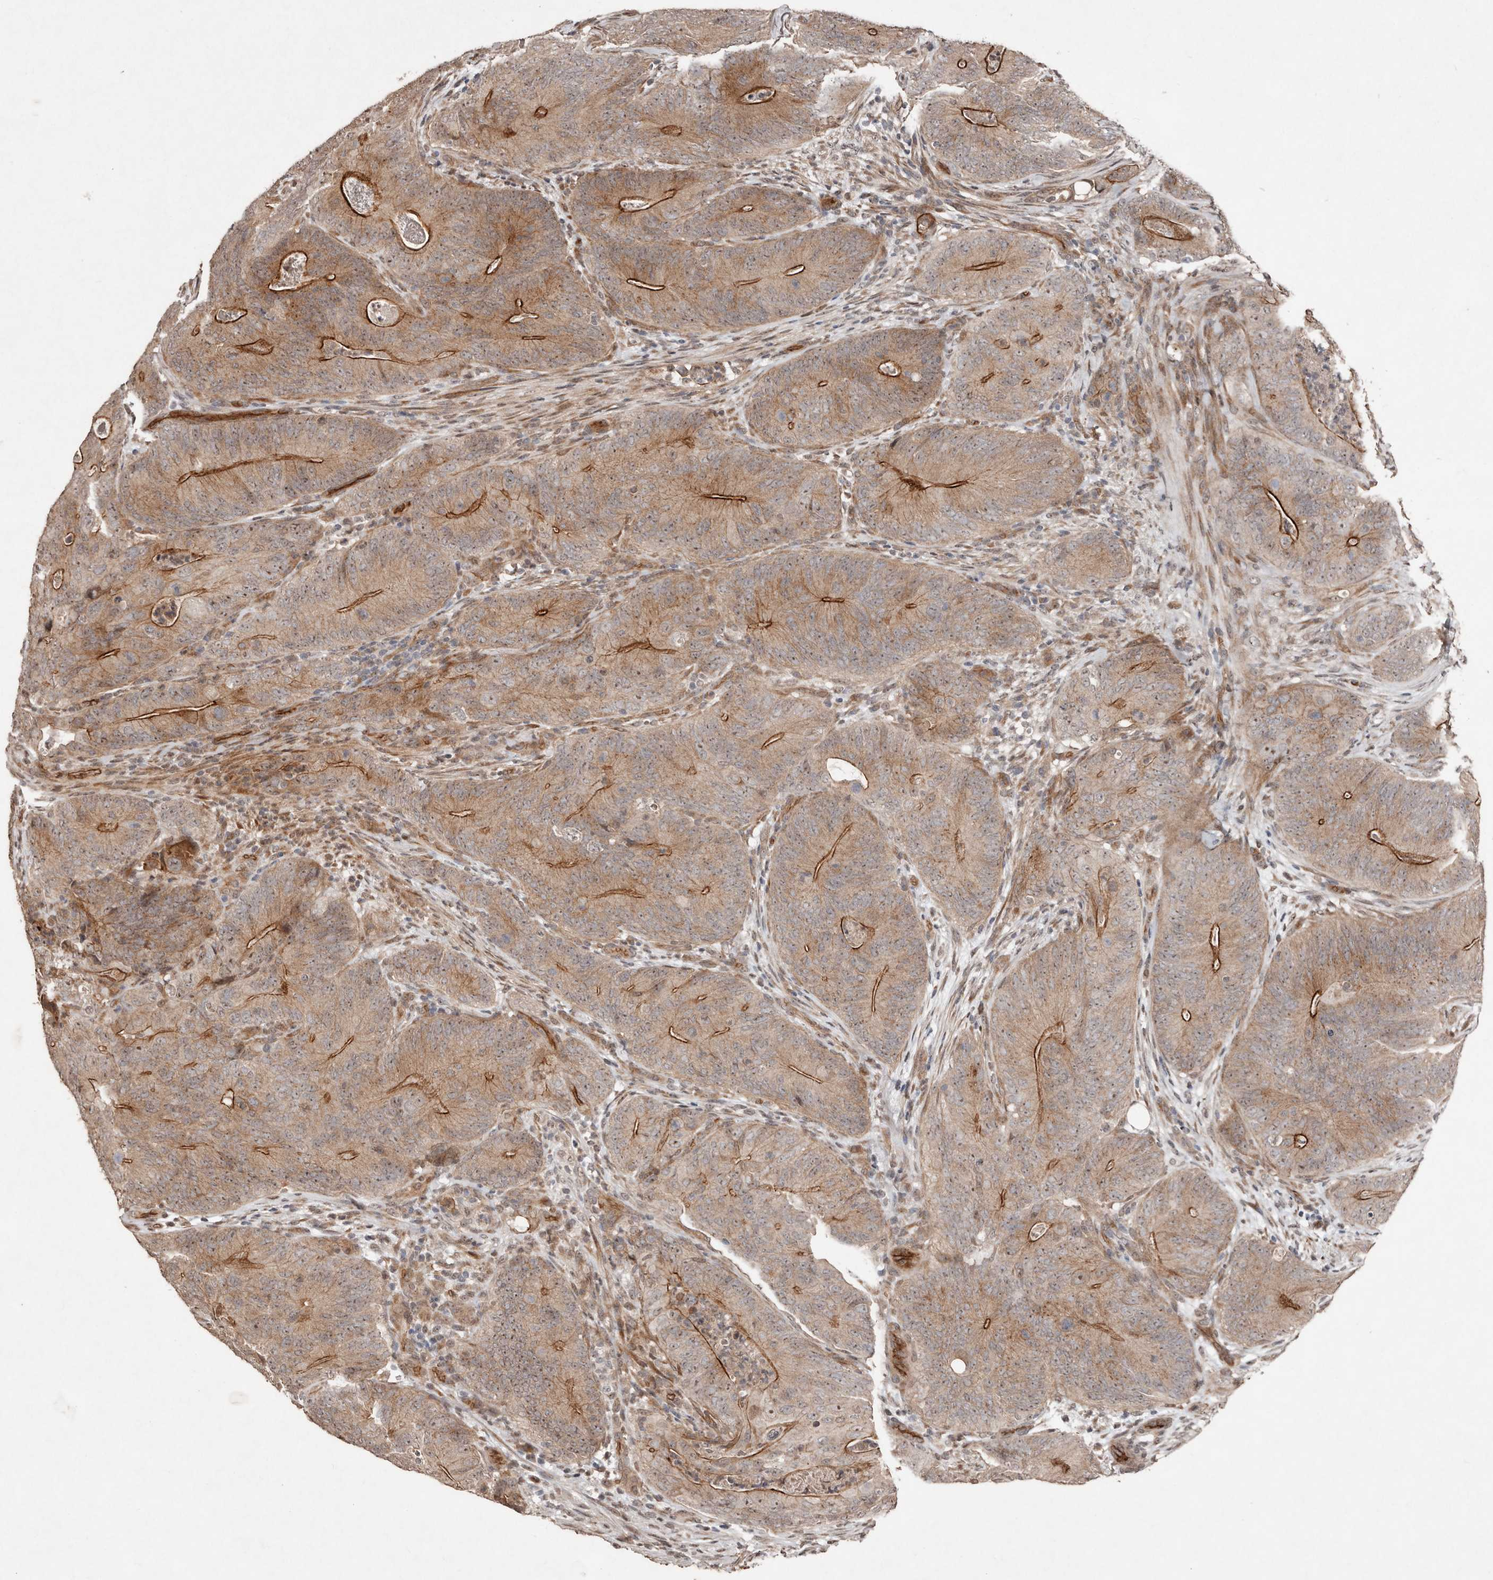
{"staining": {"intensity": "strong", "quantity": "25%-75%", "location": "cytoplasmic/membranous,nuclear"}, "tissue": "colorectal cancer", "cell_type": "Tumor cells", "image_type": "cancer", "snomed": [{"axis": "morphology", "description": "Normal tissue, NOS"}, {"axis": "topography", "description": "Colon"}], "caption": "The immunohistochemical stain highlights strong cytoplasmic/membranous and nuclear positivity in tumor cells of colorectal cancer tissue.", "gene": "DIP2C", "patient": {"sex": "female", "age": 82}}